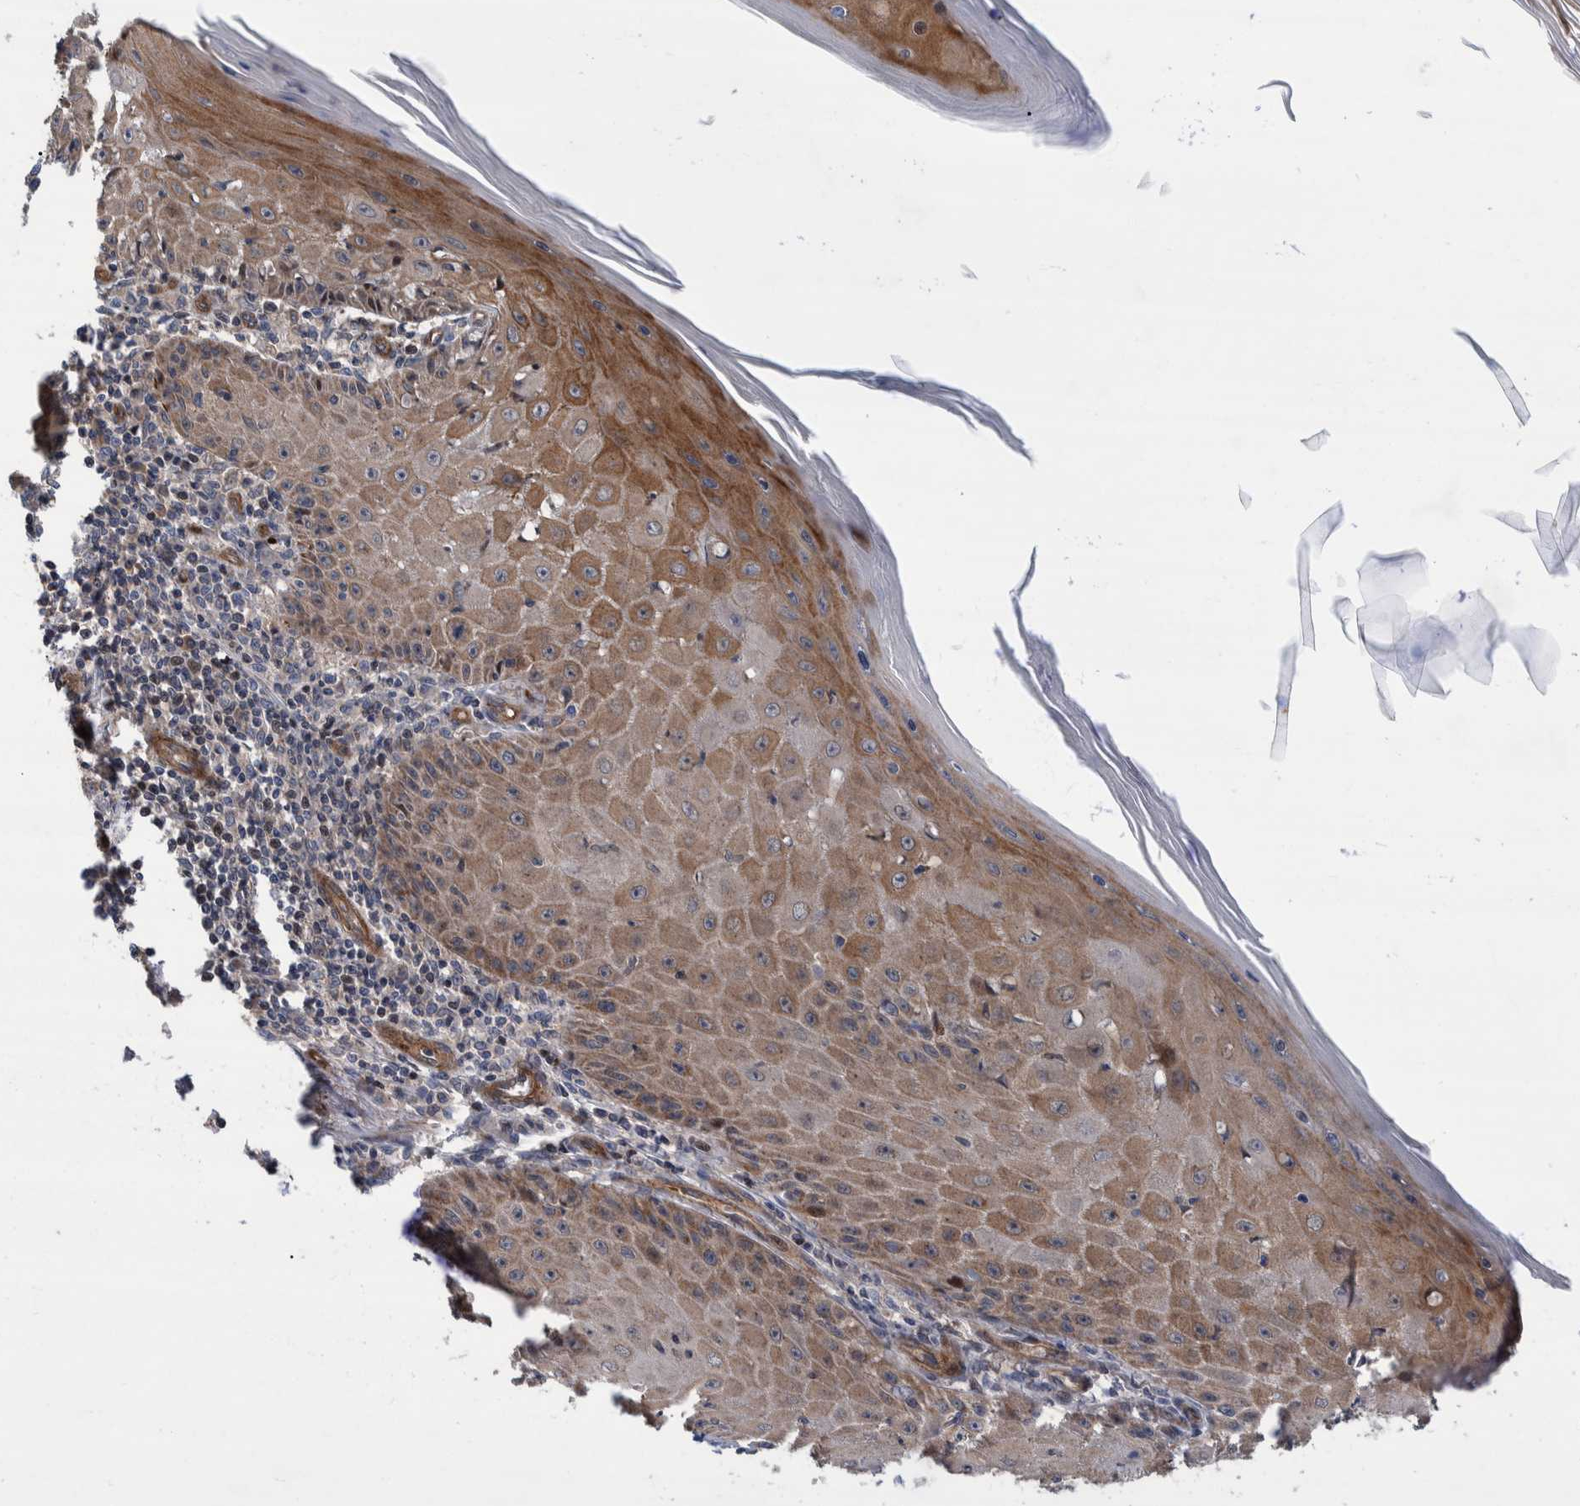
{"staining": {"intensity": "moderate", "quantity": ">75%", "location": "cytoplasmic/membranous"}, "tissue": "skin cancer", "cell_type": "Tumor cells", "image_type": "cancer", "snomed": [{"axis": "morphology", "description": "Squamous cell carcinoma, NOS"}, {"axis": "topography", "description": "Skin"}], "caption": "This is an image of immunohistochemistry staining of skin cancer, which shows moderate positivity in the cytoplasmic/membranous of tumor cells.", "gene": "GRPEL2", "patient": {"sex": "female", "age": 73}}